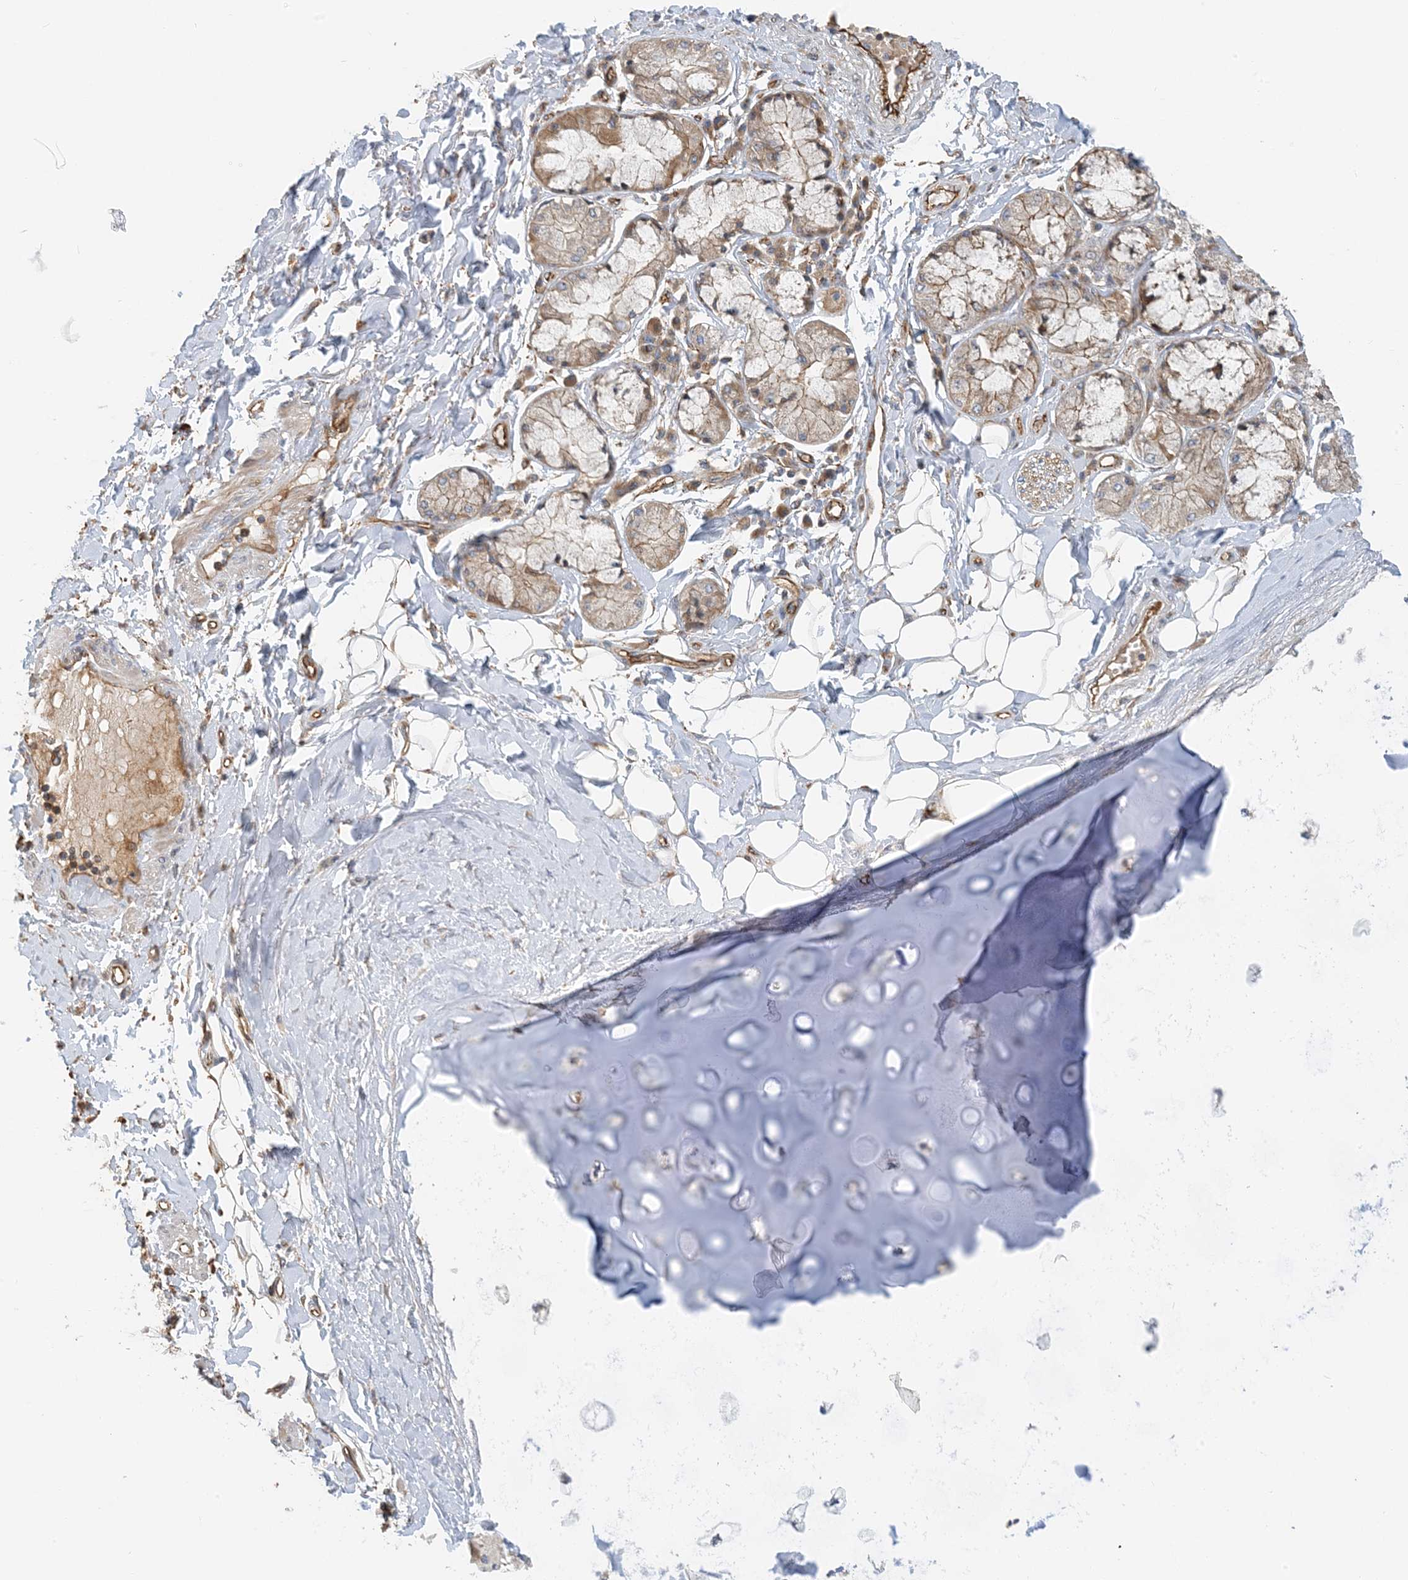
{"staining": {"intensity": "negative", "quantity": "none", "location": "none"}, "tissue": "adipose tissue", "cell_type": "Adipocytes", "image_type": "normal", "snomed": [{"axis": "morphology", "description": "Normal tissue, NOS"}, {"axis": "topography", "description": "Cartilage tissue"}, {"axis": "topography", "description": "Bronchus"}, {"axis": "topography", "description": "Lung"}, {"axis": "topography", "description": "Peripheral nerve tissue"}], "caption": "Photomicrograph shows no significant protein staining in adipocytes of unremarkable adipose tissue.", "gene": "MYL5", "patient": {"sex": "female", "age": 49}}